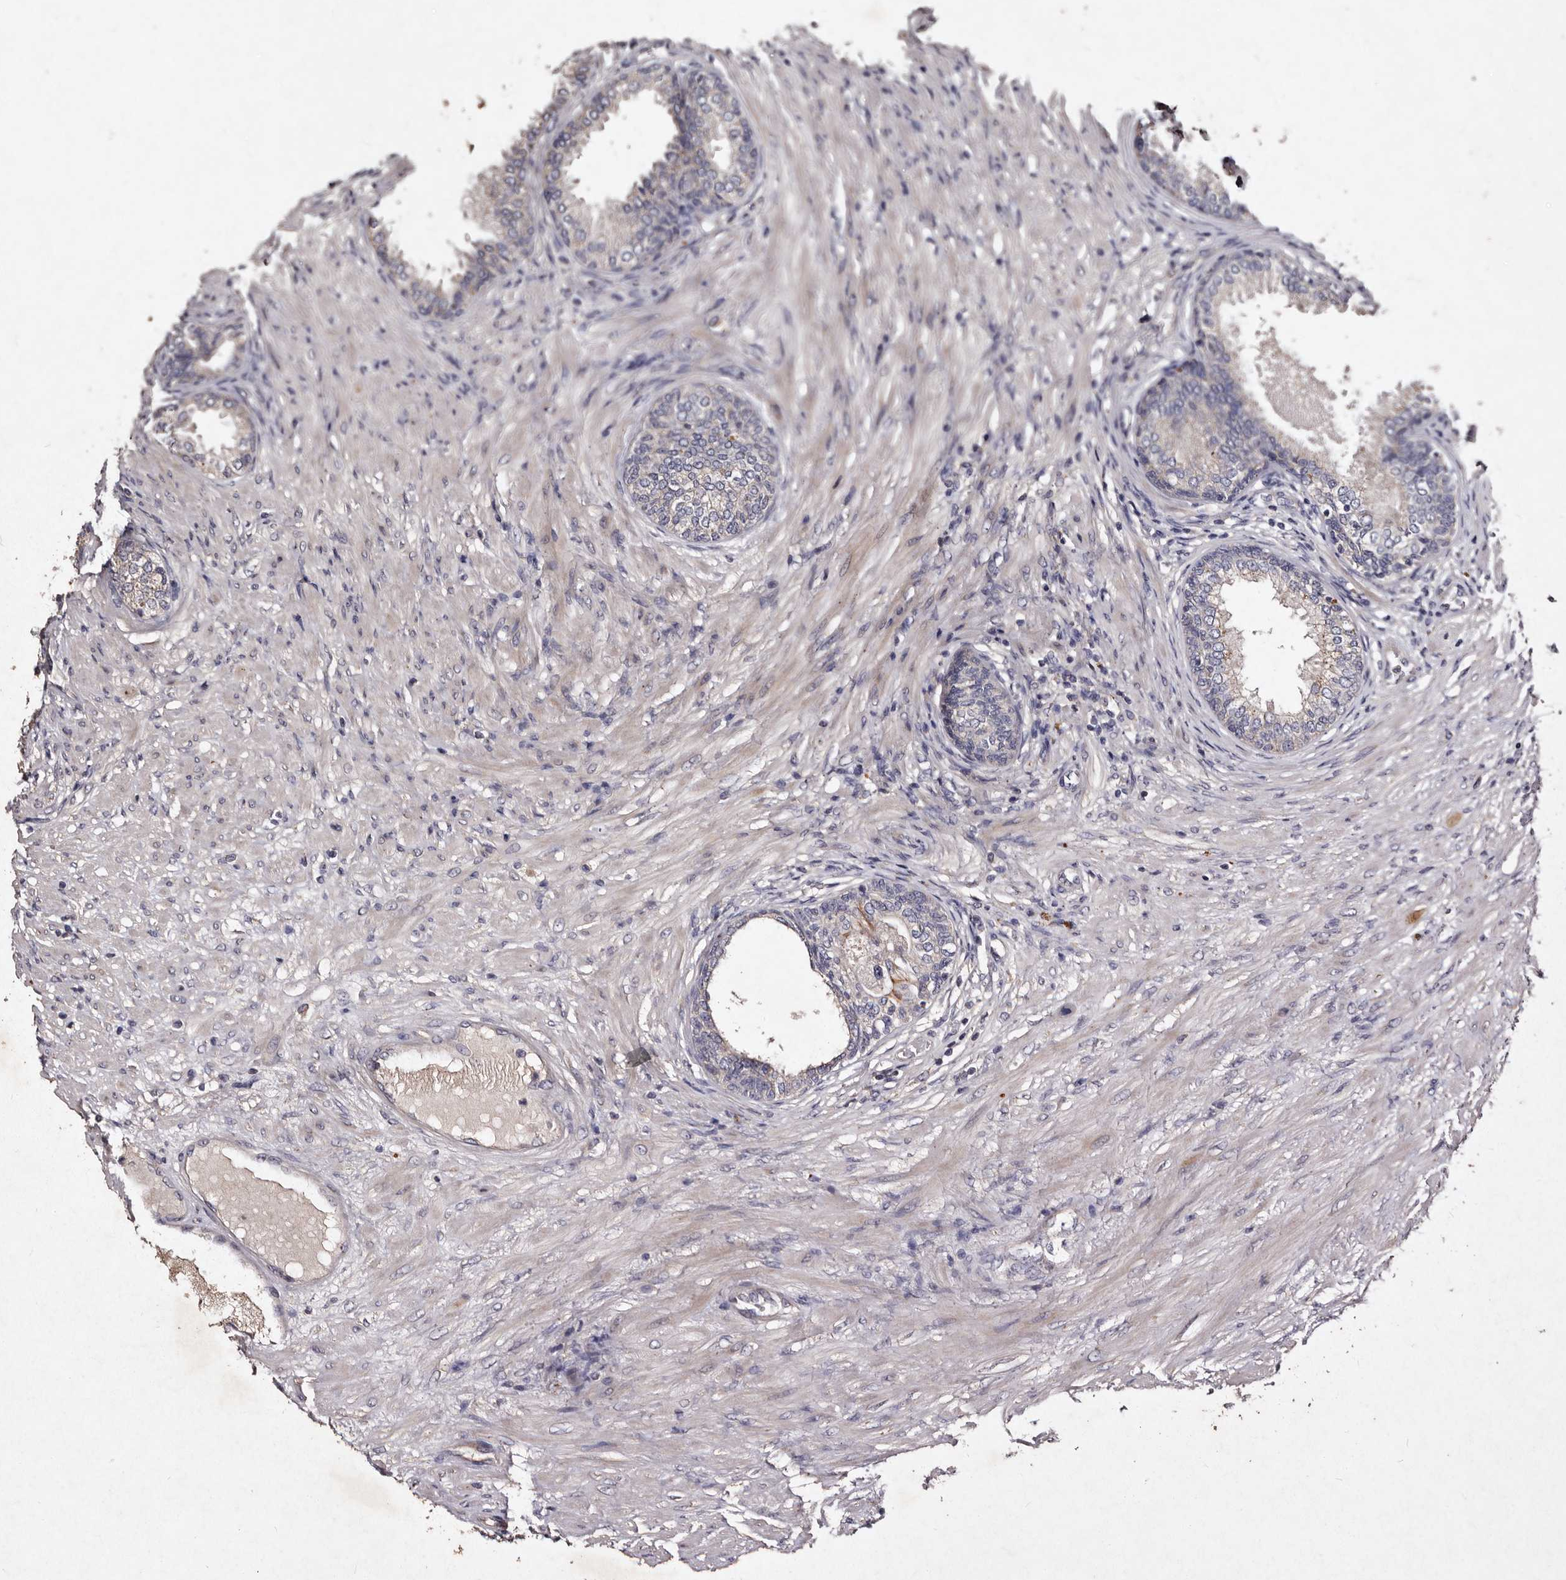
{"staining": {"intensity": "moderate", "quantity": "<25%", "location": "cytoplasmic/membranous"}, "tissue": "prostate", "cell_type": "Glandular cells", "image_type": "normal", "snomed": [{"axis": "morphology", "description": "Normal tissue, NOS"}, {"axis": "topography", "description": "Prostate"}], "caption": "Protein analysis of benign prostate displays moderate cytoplasmic/membranous staining in about <25% of glandular cells. The staining is performed using DAB brown chromogen to label protein expression. The nuclei are counter-stained blue using hematoxylin.", "gene": "TFB1M", "patient": {"sex": "male", "age": 76}}